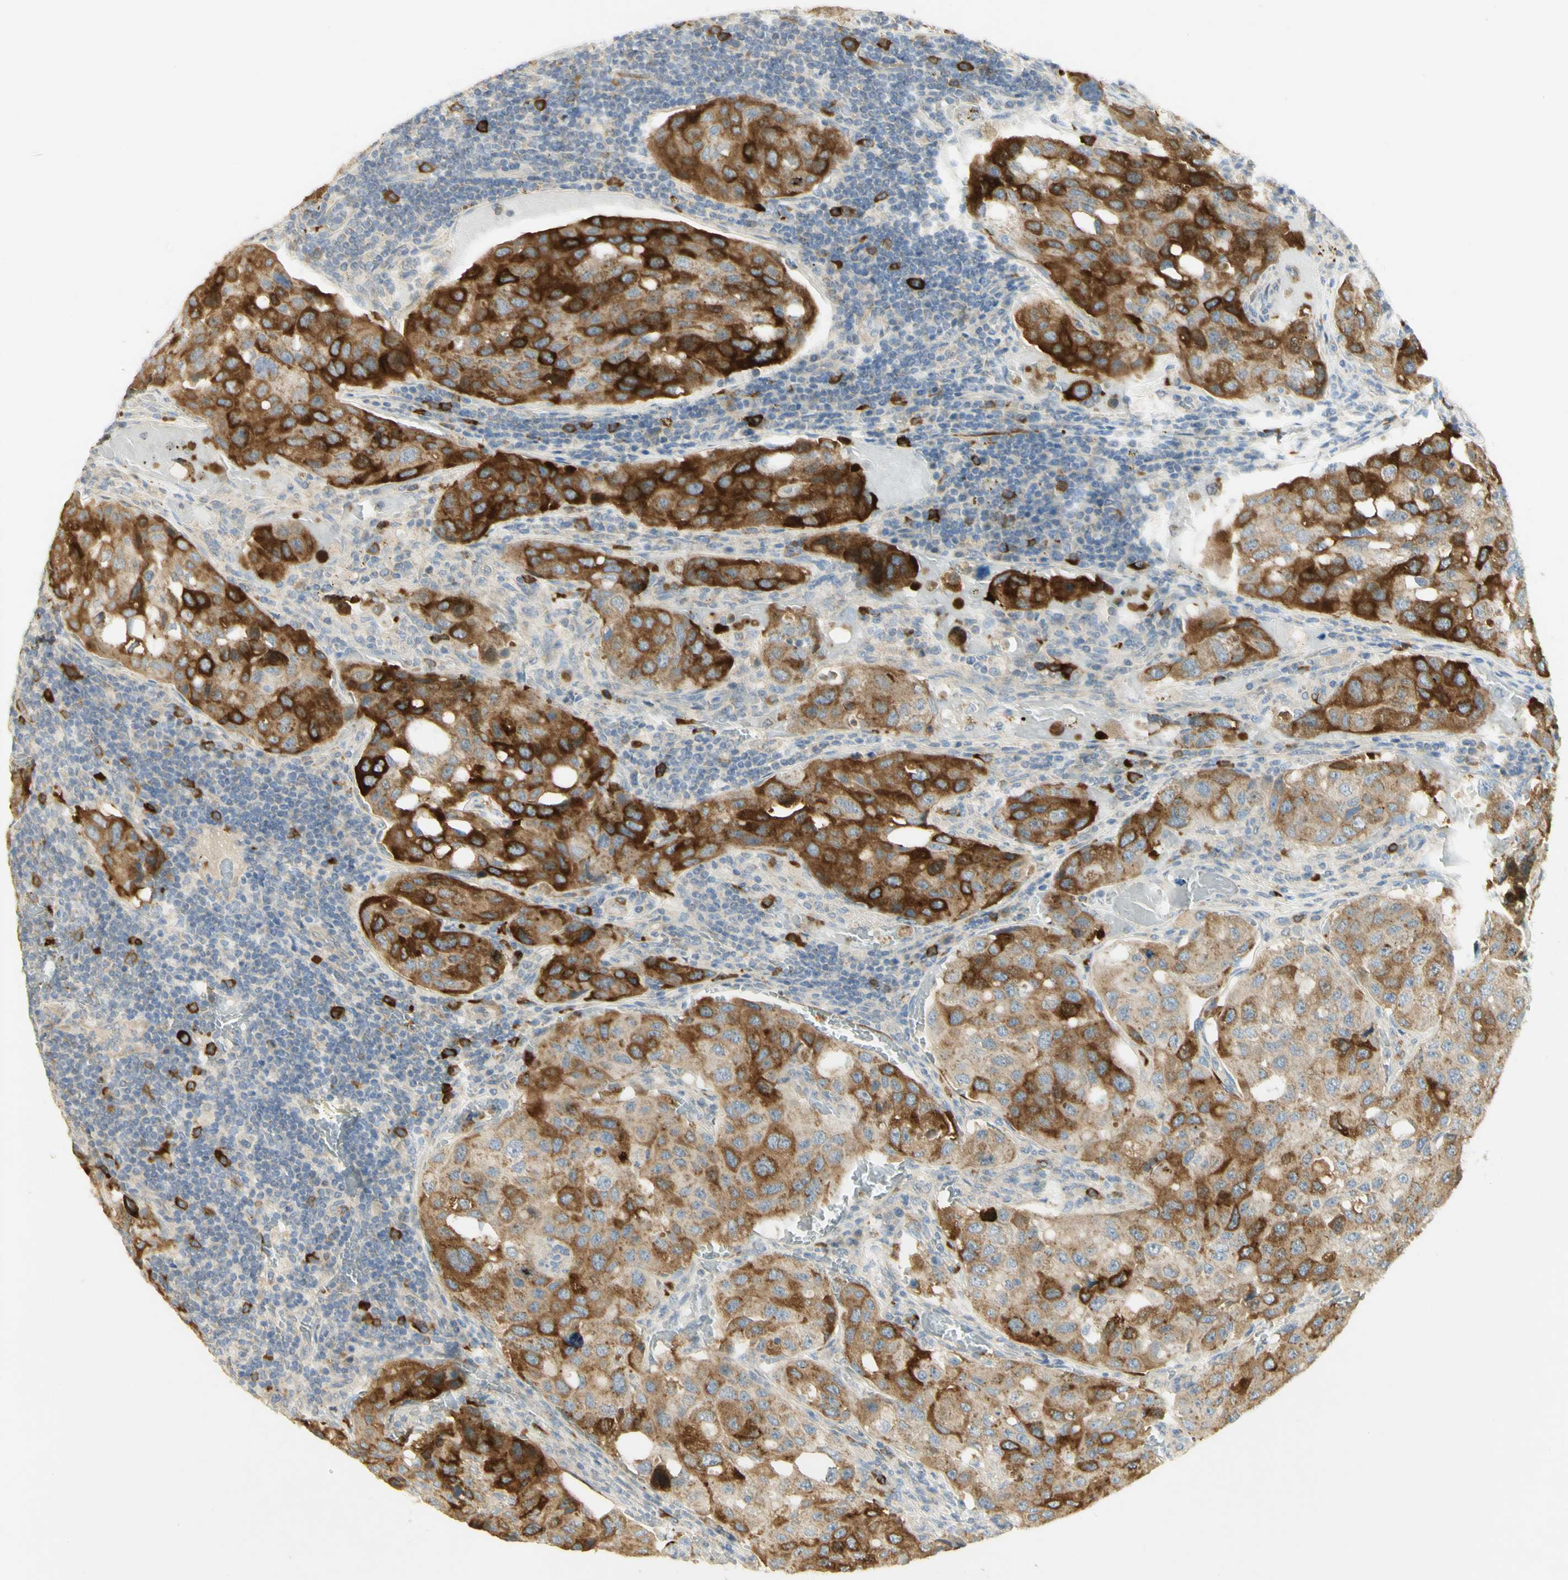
{"staining": {"intensity": "strong", "quantity": ">75%", "location": "cytoplasmic/membranous"}, "tissue": "urothelial cancer", "cell_type": "Tumor cells", "image_type": "cancer", "snomed": [{"axis": "morphology", "description": "Urothelial carcinoma, High grade"}, {"axis": "topography", "description": "Lymph node"}, {"axis": "topography", "description": "Urinary bladder"}], "caption": "Human urothelial carcinoma (high-grade) stained with a brown dye reveals strong cytoplasmic/membranous positive staining in about >75% of tumor cells.", "gene": "KIF11", "patient": {"sex": "male", "age": 51}}